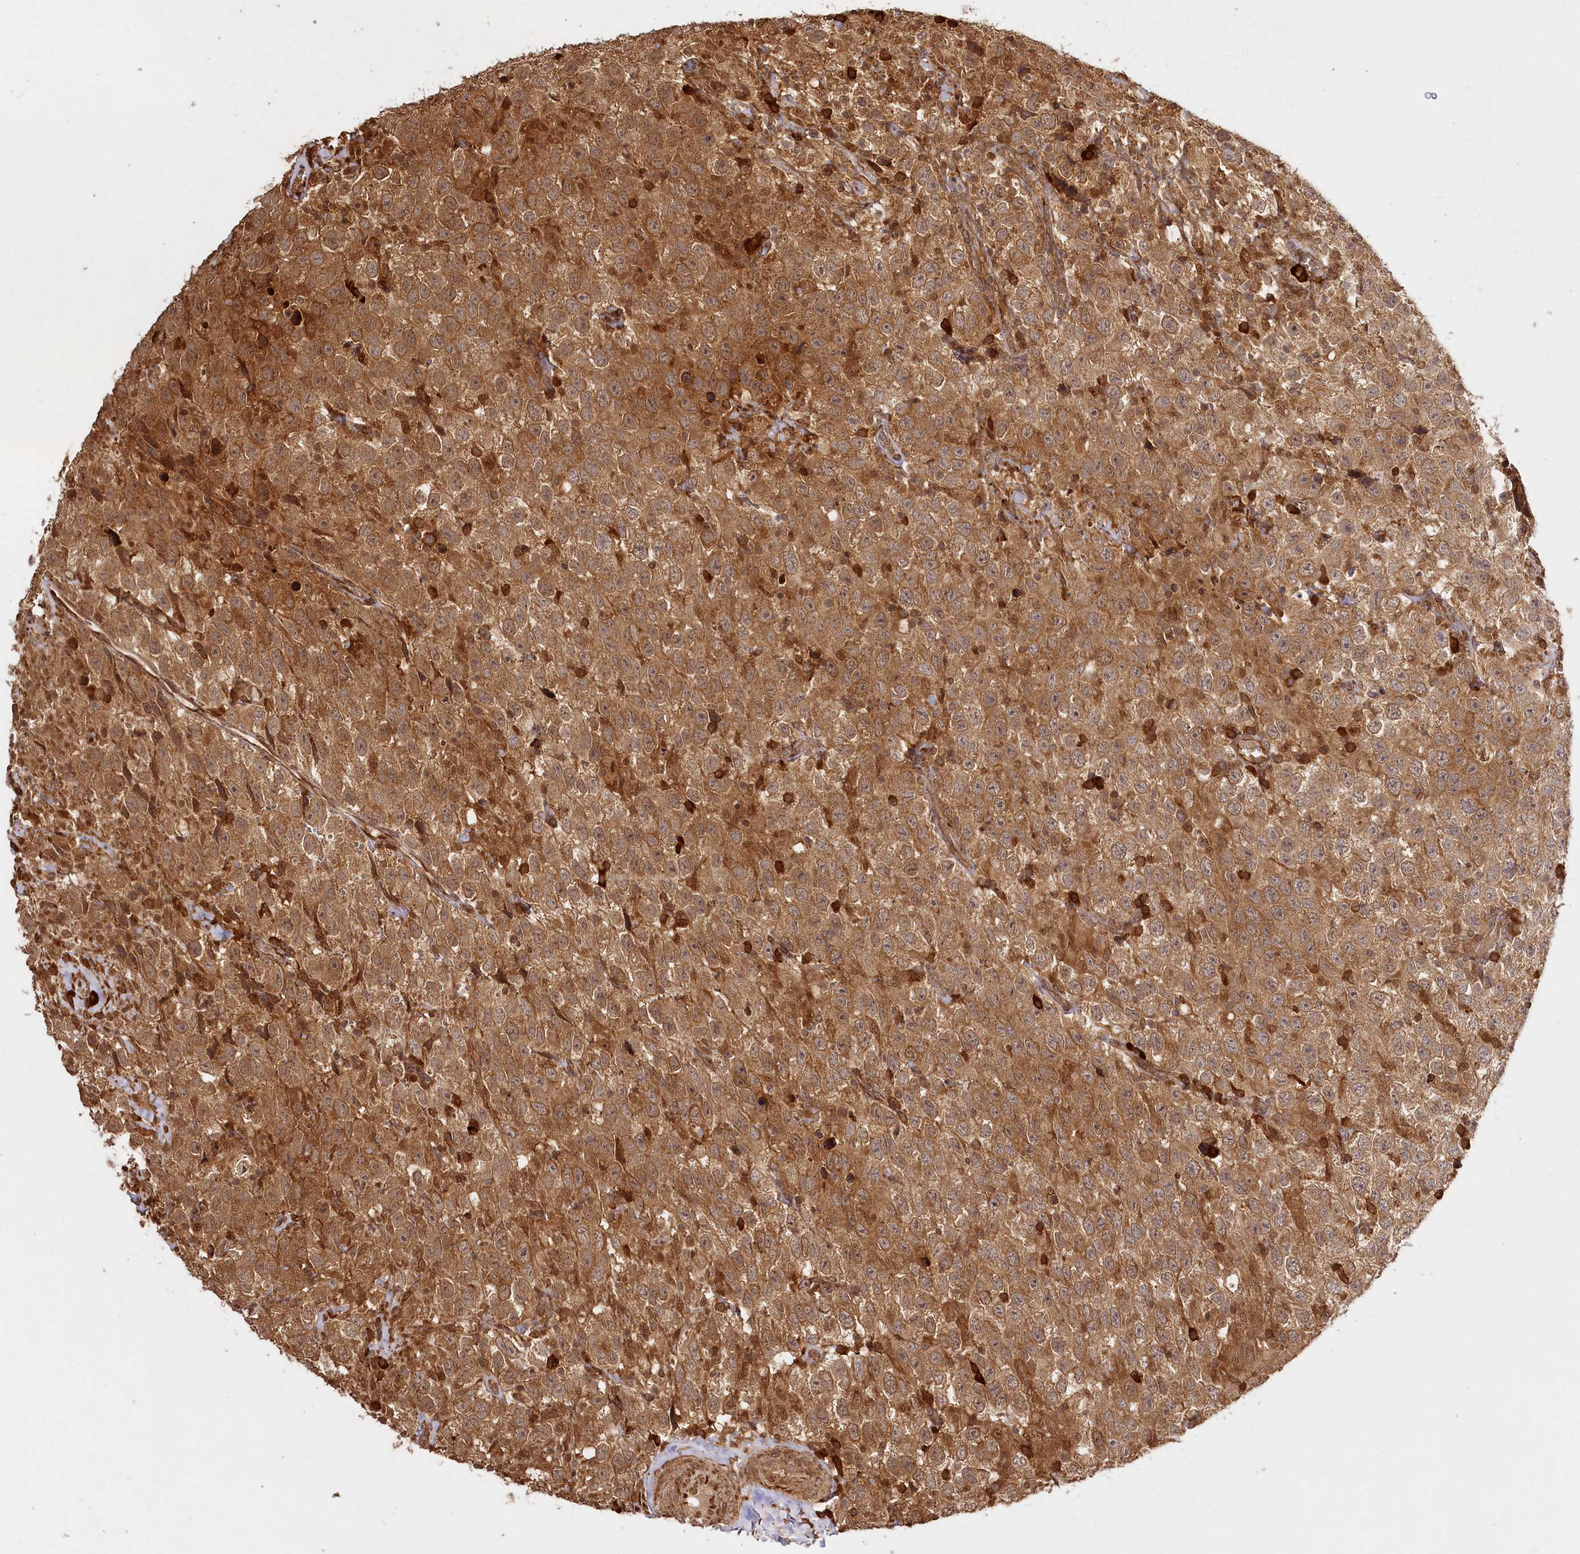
{"staining": {"intensity": "strong", "quantity": ">75%", "location": "cytoplasmic/membranous,nuclear"}, "tissue": "testis cancer", "cell_type": "Tumor cells", "image_type": "cancer", "snomed": [{"axis": "morphology", "description": "Seminoma, NOS"}, {"axis": "topography", "description": "Testis"}], "caption": "Tumor cells exhibit strong cytoplasmic/membranous and nuclear expression in approximately >75% of cells in testis seminoma.", "gene": "ULK2", "patient": {"sex": "male", "age": 41}}